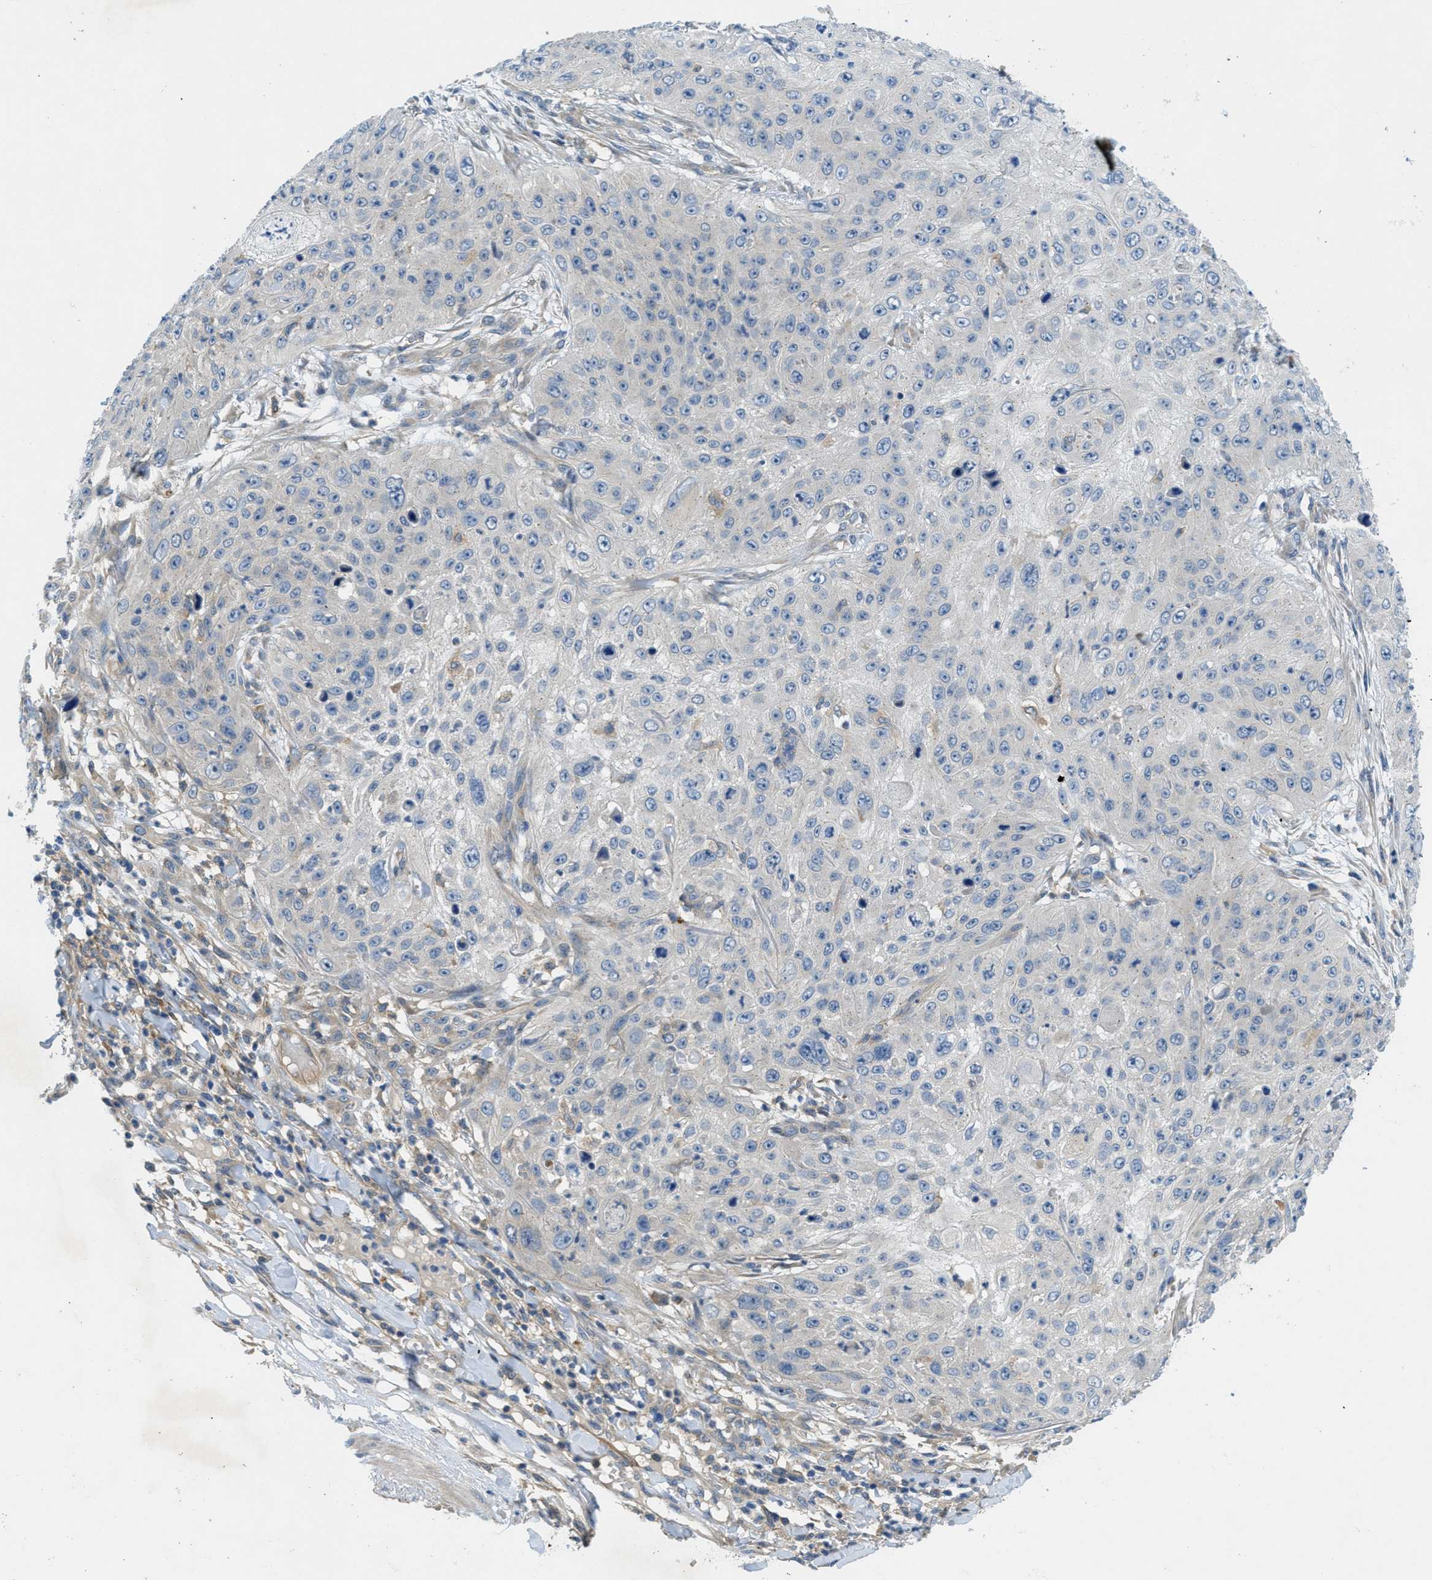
{"staining": {"intensity": "negative", "quantity": "none", "location": "none"}, "tissue": "skin cancer", "cell_type": "Tumor cells", "image_type": "cancer", "snomed": [{"axis": "morphology", "description": "Squamous cell carcinoma, NOS"}, {"axis": "topography", "description": "Skin"}], "caption": "High power microscopy histopathology image of an IHC micrograph of squamous cell carcinoma (skin), revealing no significant staining in tumor cells.", "gene": "RIPK2", "patient": {"sex": "female", "age": 80}}